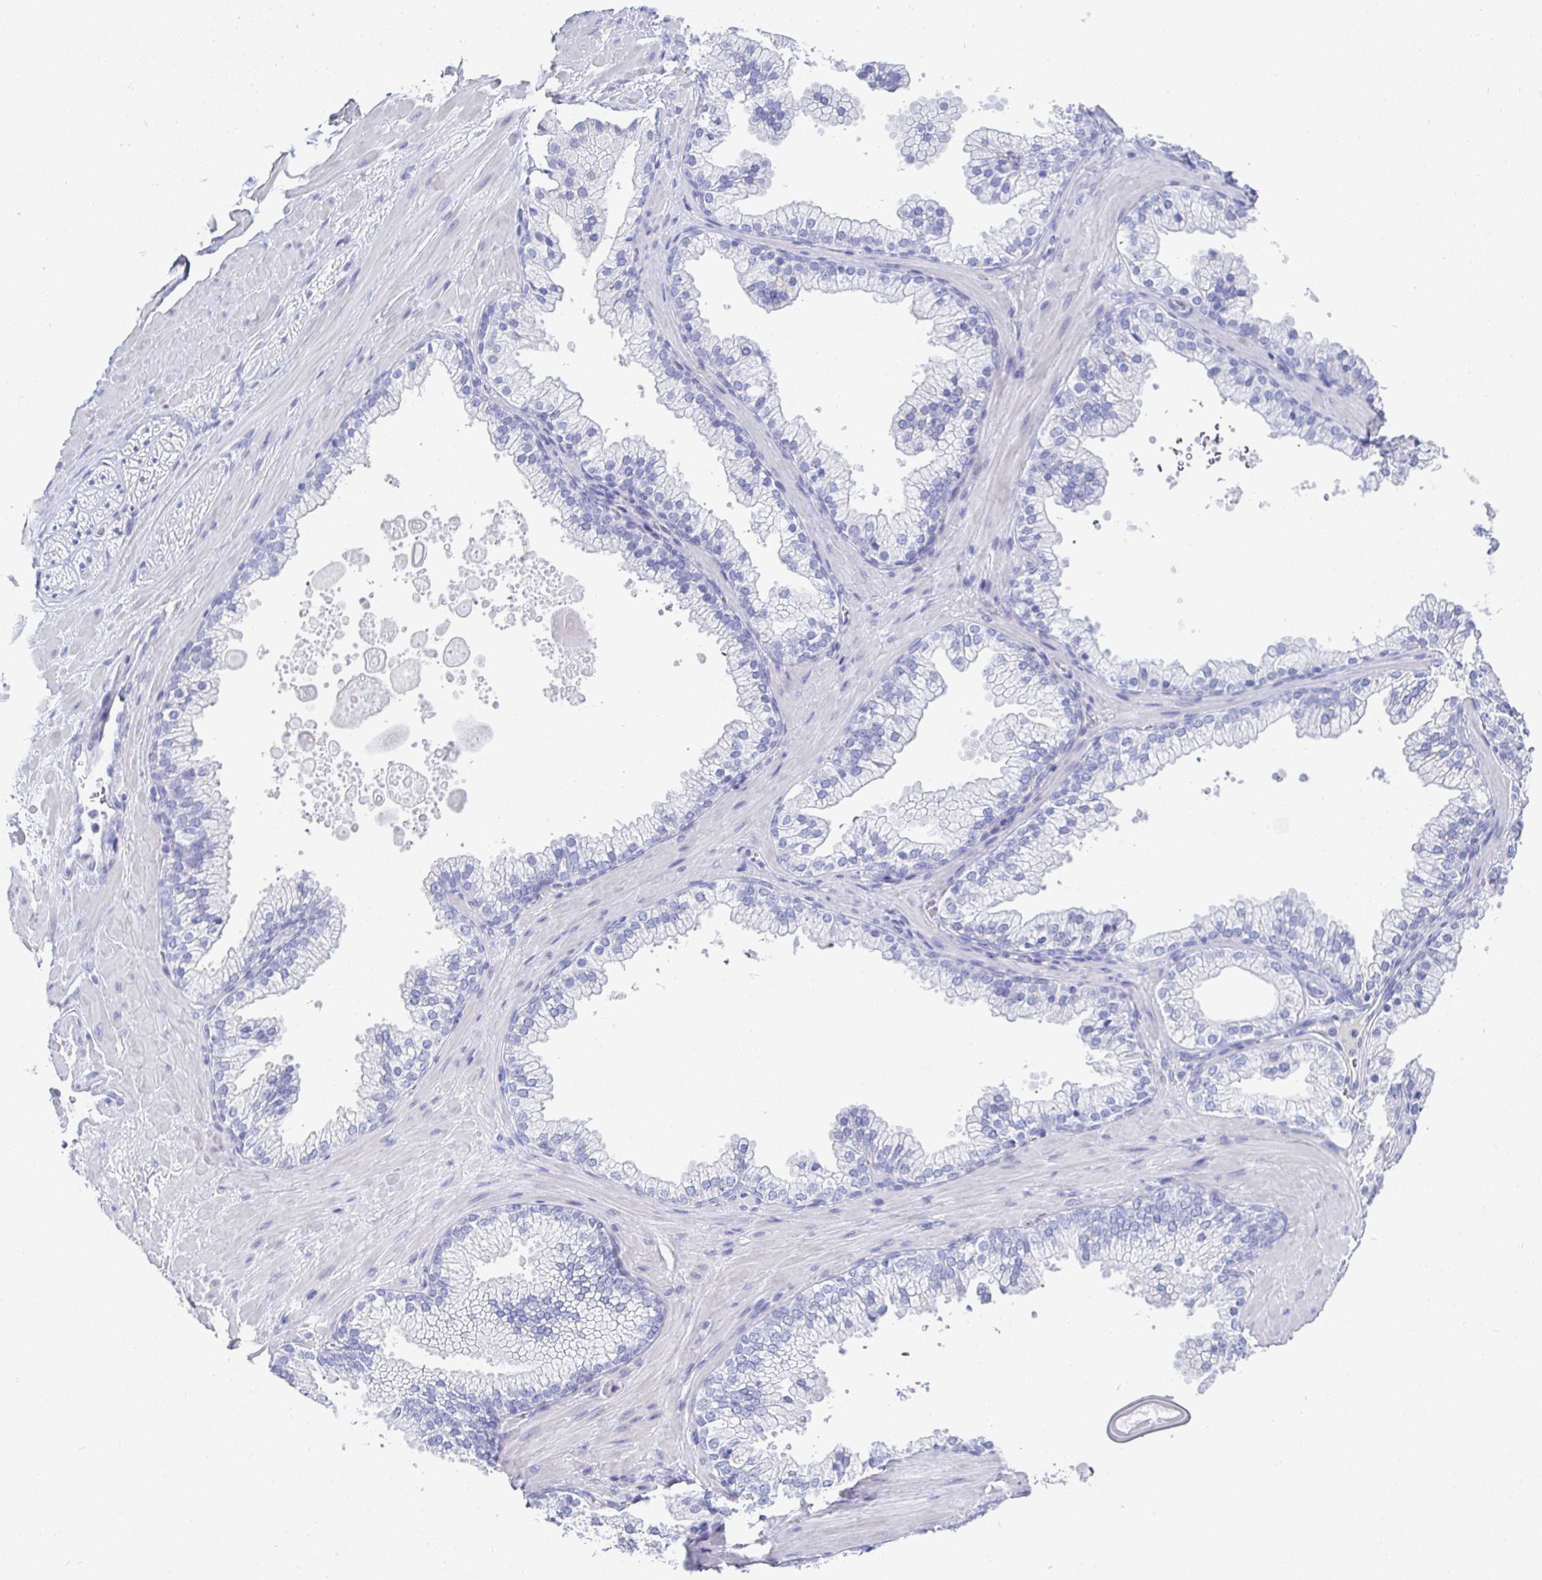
{"staining": {"intensity": "negative", "quantity": "none", "location": "none"}, "tissue": "soft tissue", "cell_type": "Fibroblasts", "image_type": "normal", "snomed": [{"axis": "morphology", "description": "Normal tissue, NOS"}, {"axis": "topography", "description": "Prostate"}, {"axis": "topography", "description": "Peripheral nerve tissue"}], "caption": "Immunohistochemistry (IHC) photomicrograph of unremarkable human soft tissue stained for a protein (brown), which shows no positivity in fibroblasts. The staining was performed using DAB (3,3'-diaminobenzidine) to visualize the protein expression in brown, while the nuclei were stained in blue with hematoxylin (Magnification: 20x).", "gene": "TMEM241", "patient": {"sex": "male", "age": 61}}